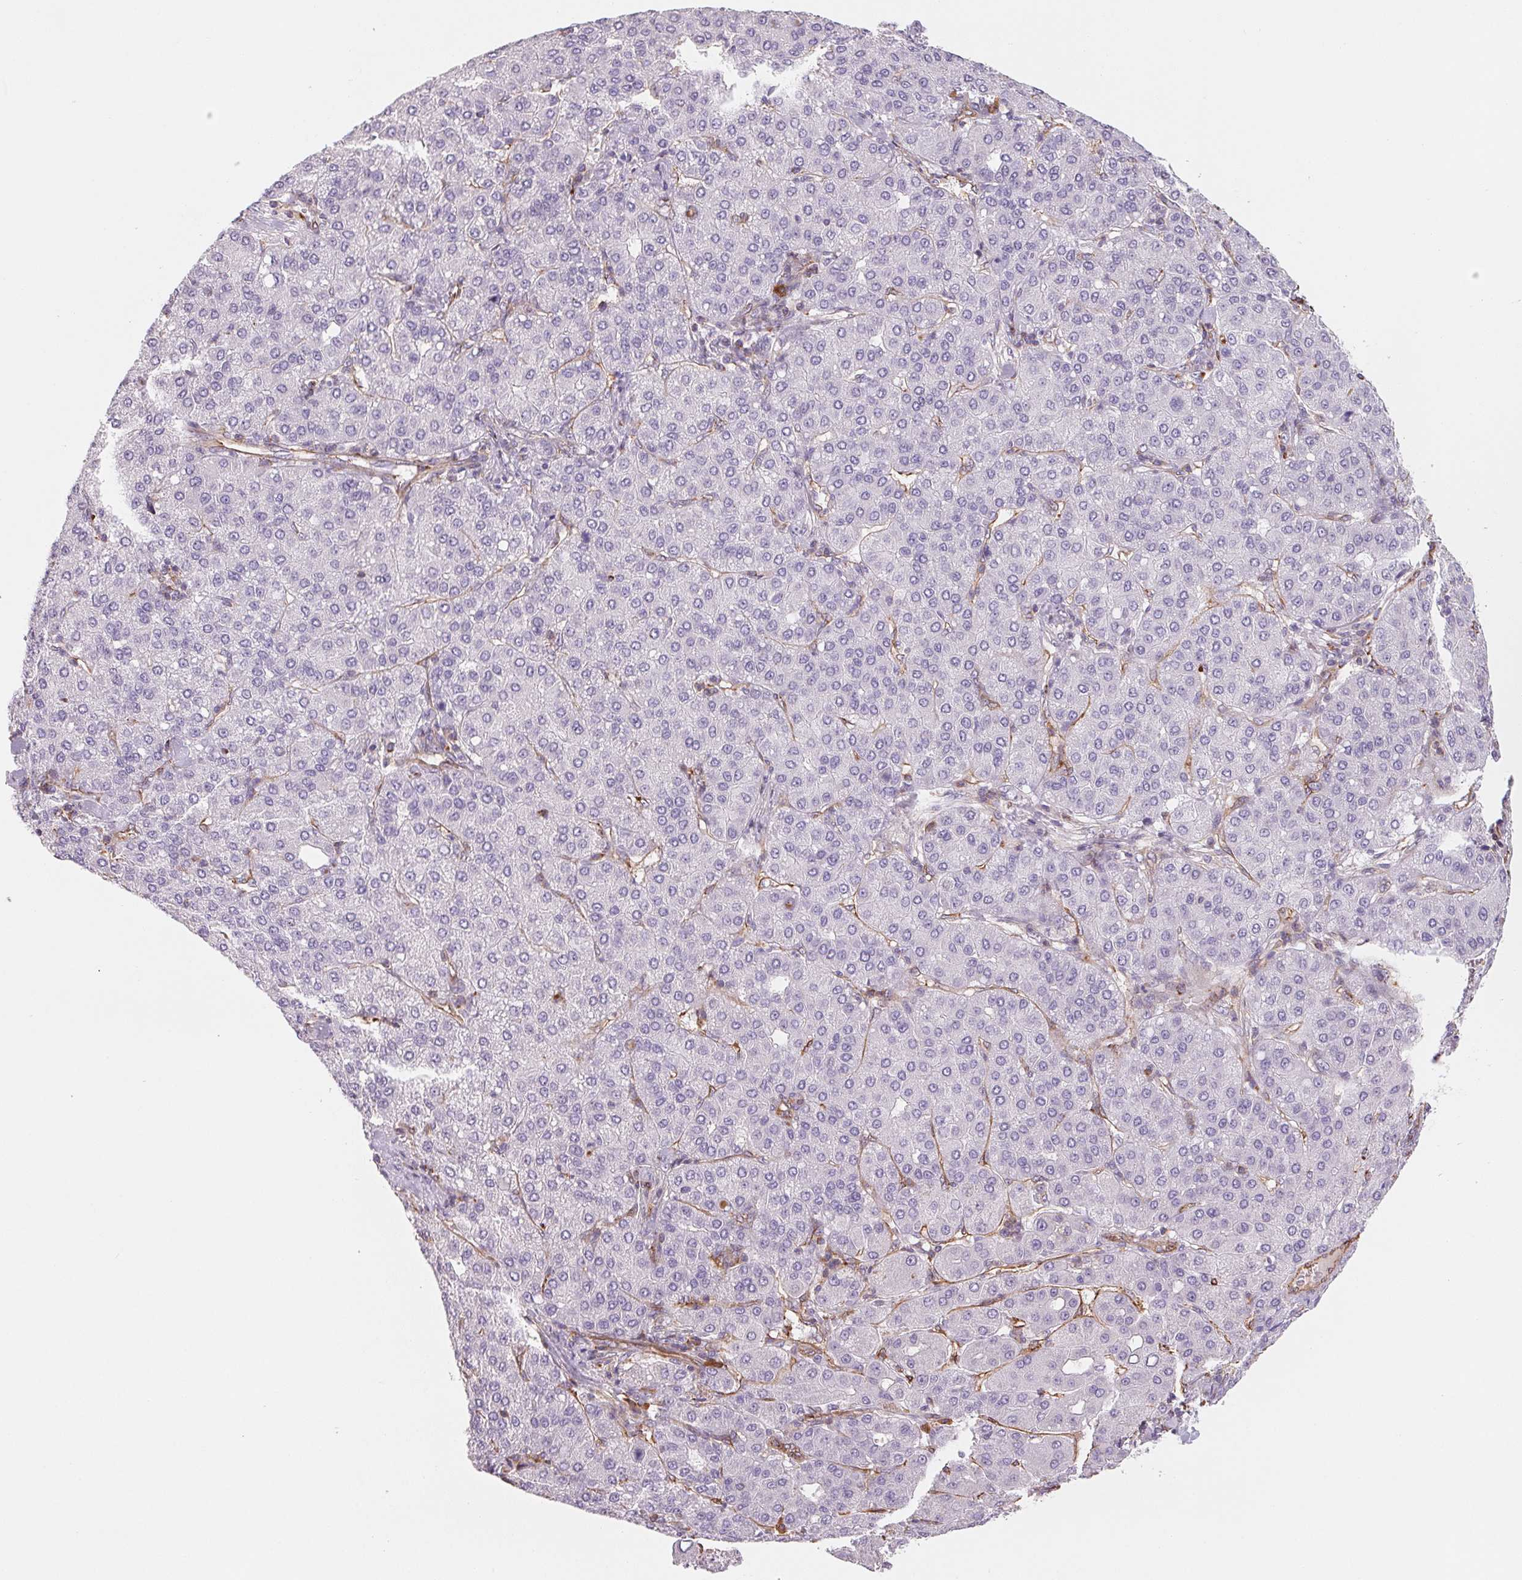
{"staining": {"intensity": "negative", "quantity": "none", "location": "none"}, "tissue": "liver cancer", "cell_type": "Tumor cells", "image_type": "cancer", "snomed": [{"axis": "morphology", "description": "Carcinoma, Hepatocellular, NOS"}, {"axis": "topography", "description": "Liver"}], "caption": "Histopathology image shows no significant protein positivity in tumor cells of liver cancer.", "gene": "ANKRD13B", "patient": {"sex": "male", "age": 65}}